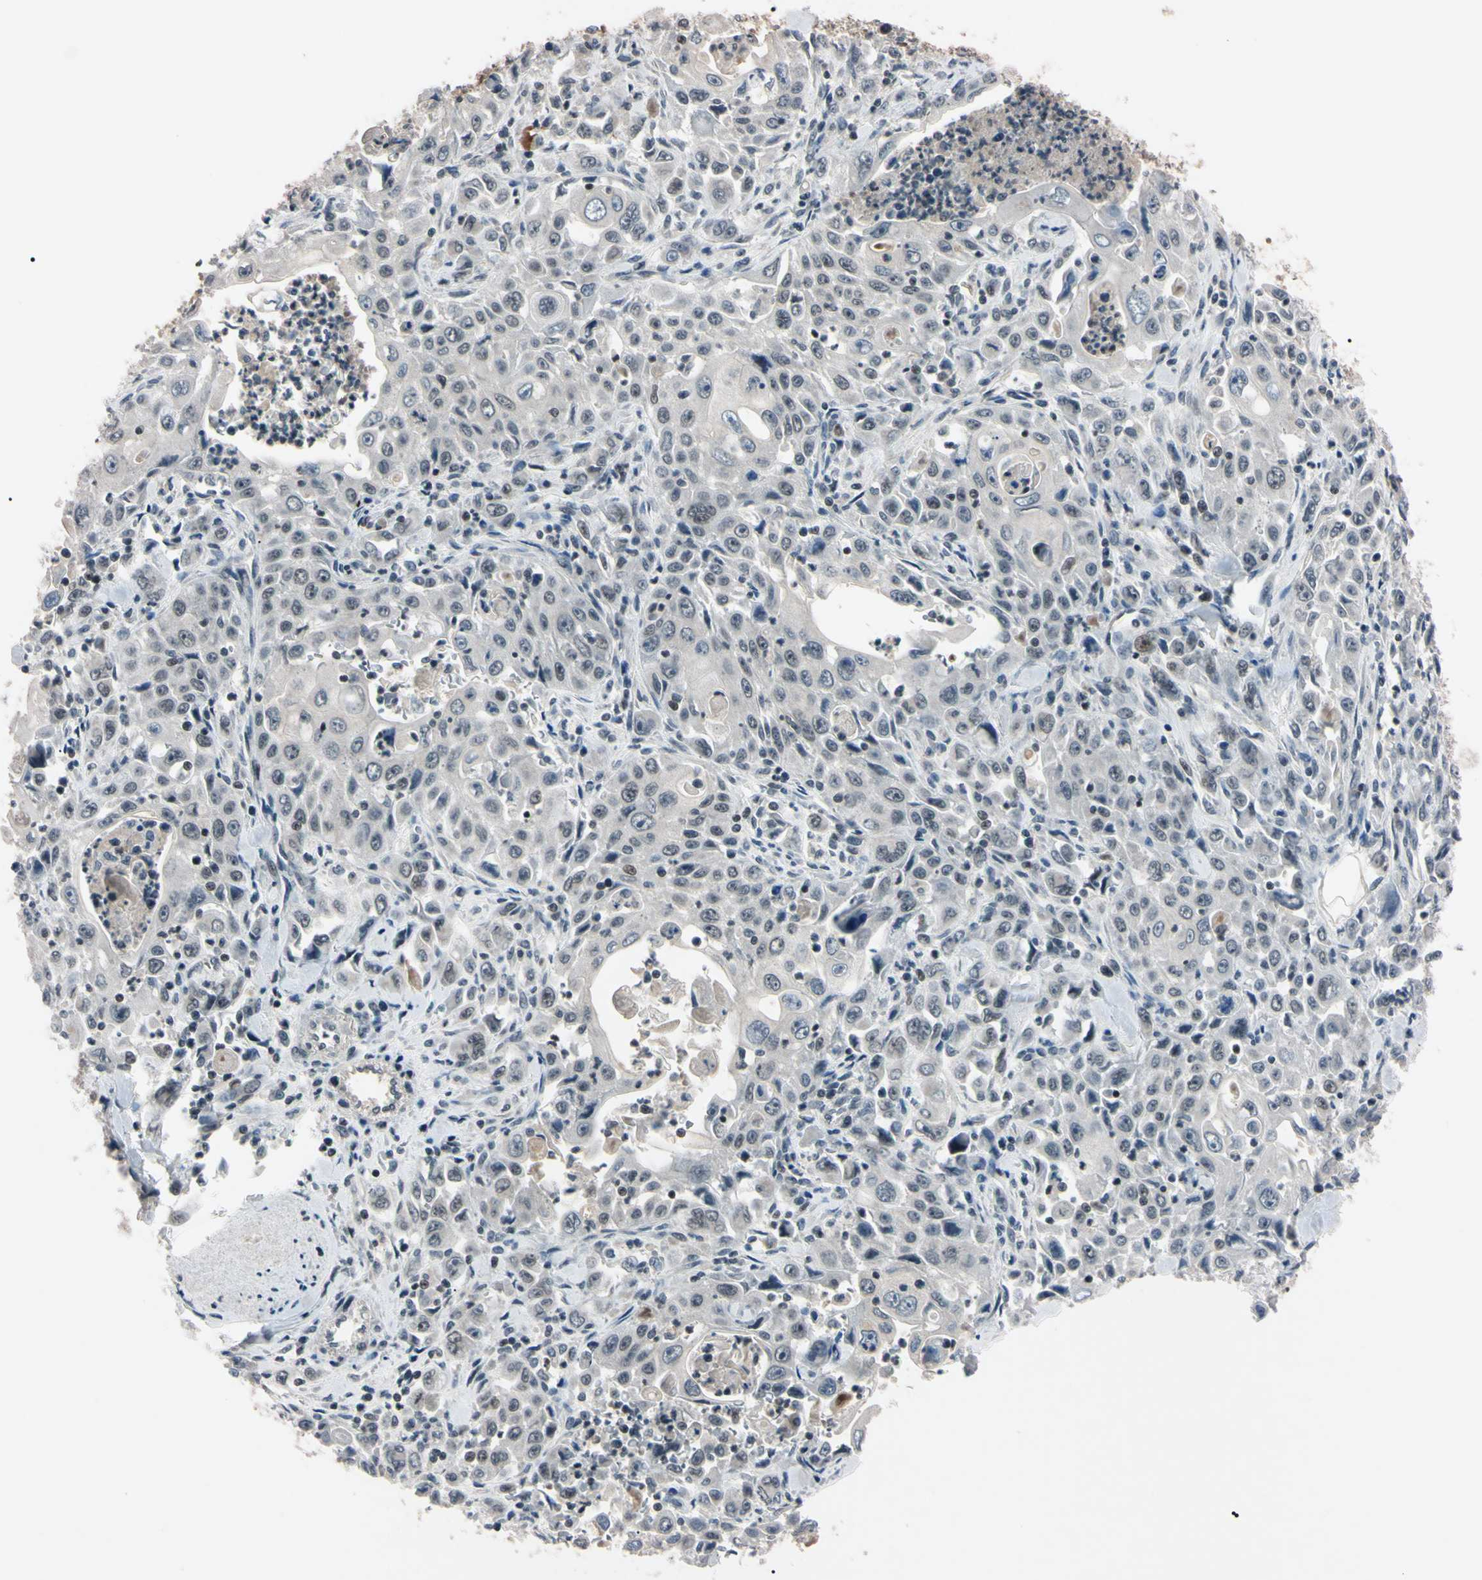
{"staining": {"intensity": "weak", "quantity": "<25%", "location": "nuclear"}, "tissue": "pancreatic cancer", "cell_type": "Tumor cells", "image_type": "cancer", "snomed": [{"axis": "morphology", "description": "Adenocarcinoma, NOS"}, {"axis": "topography", "description": "Pancreas"}], "caption": "High power microscopy histopathology image of an immunohistochemistry (IHC) photomicrograph of pancreatic cancer, revealing no significant staining in tumor cells.", "gene": "YY1", "patient": {"sex": "male", "age": 70}}